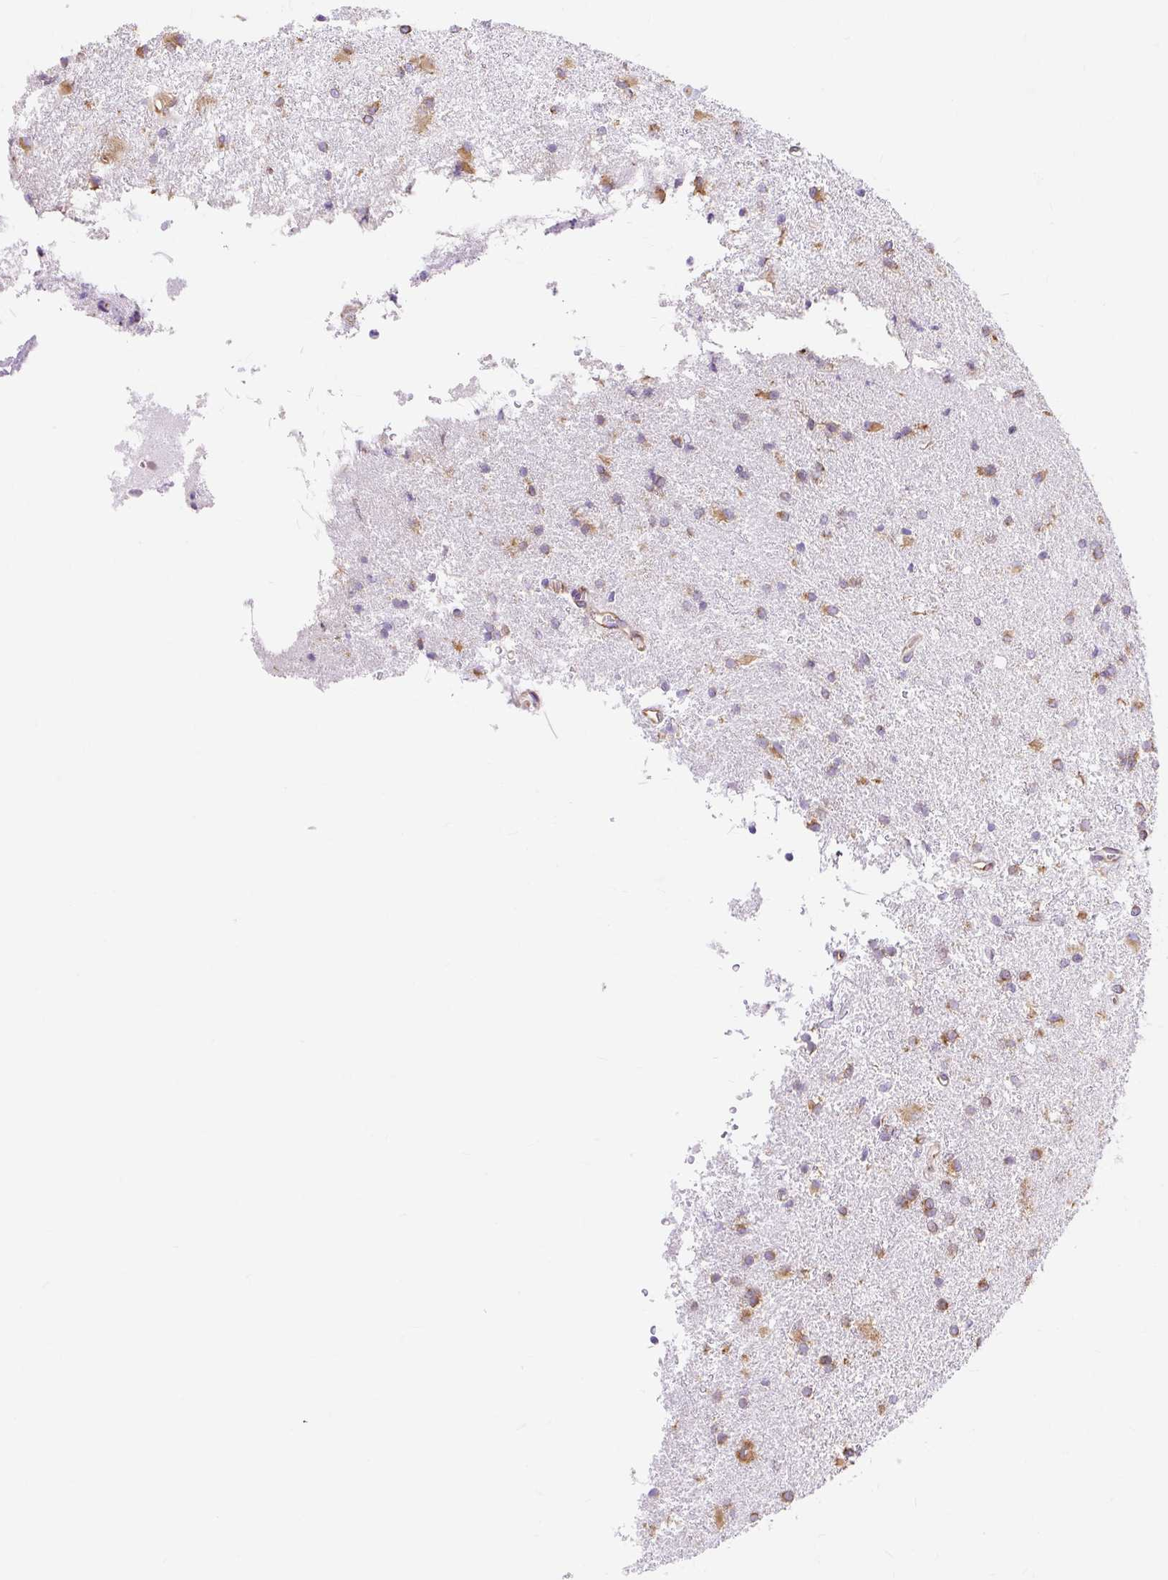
{"staining": {"intensity": "moderate", "quantity": ">75%", "location": "cytoplasmic/membranous"}, "tissue": "glioma", "cell_type": "Tumor cells", "image_type": "cancer", "snomed": [{"axis": "morphology", "description": "Glioma, malignant, High grade"}, {"axis": "topography", "description": "Brain"}], "caption": "Protein analysis of glioma tissue exhibits moderate cytoplasmic/membranous expression in approximately >75% of tumor cells.", "gene": "RPS17", "patient": {"sex": "female", "age": 50}}